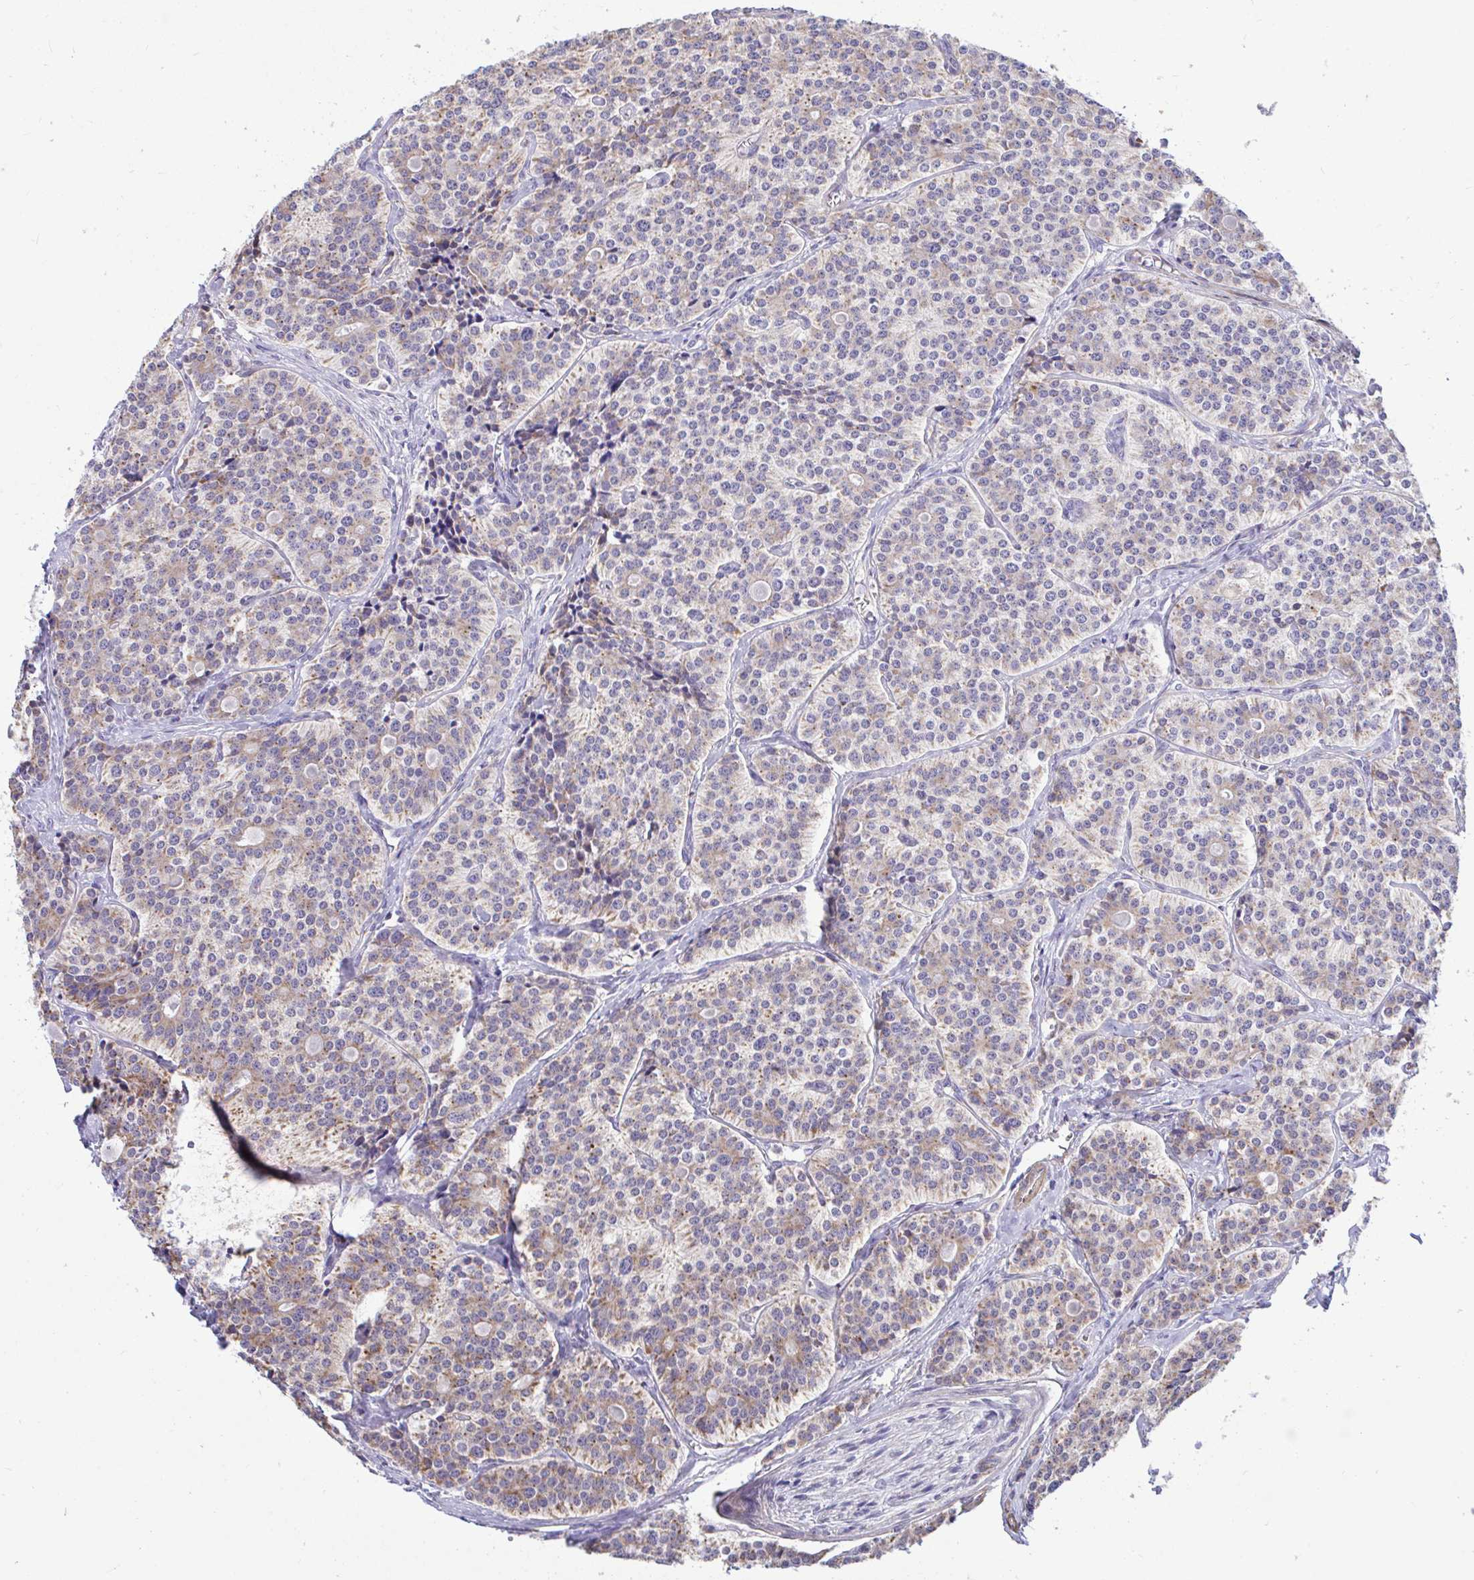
{"staining": {"intensity": "weak", "quantity": "25%-75%", "location": "cytoplasmic/membranous"}, "tissue": "carcinoid", "cell_type": "Tumor cells", "image_type": "cancer", "snomed": [{"axis": "morphology", "description": "Carcinoid, malignant, NOS"}, {"axis": "topography", "description": "Small intestine"}], "caption": "The photomicrograph displays a brown stain indicating the presence of a protein in the cytoplasmic/membranous of tumor cells in carcinoid.", "gene": "SARS2", "patient": {"sex": "male", "age": 63}}